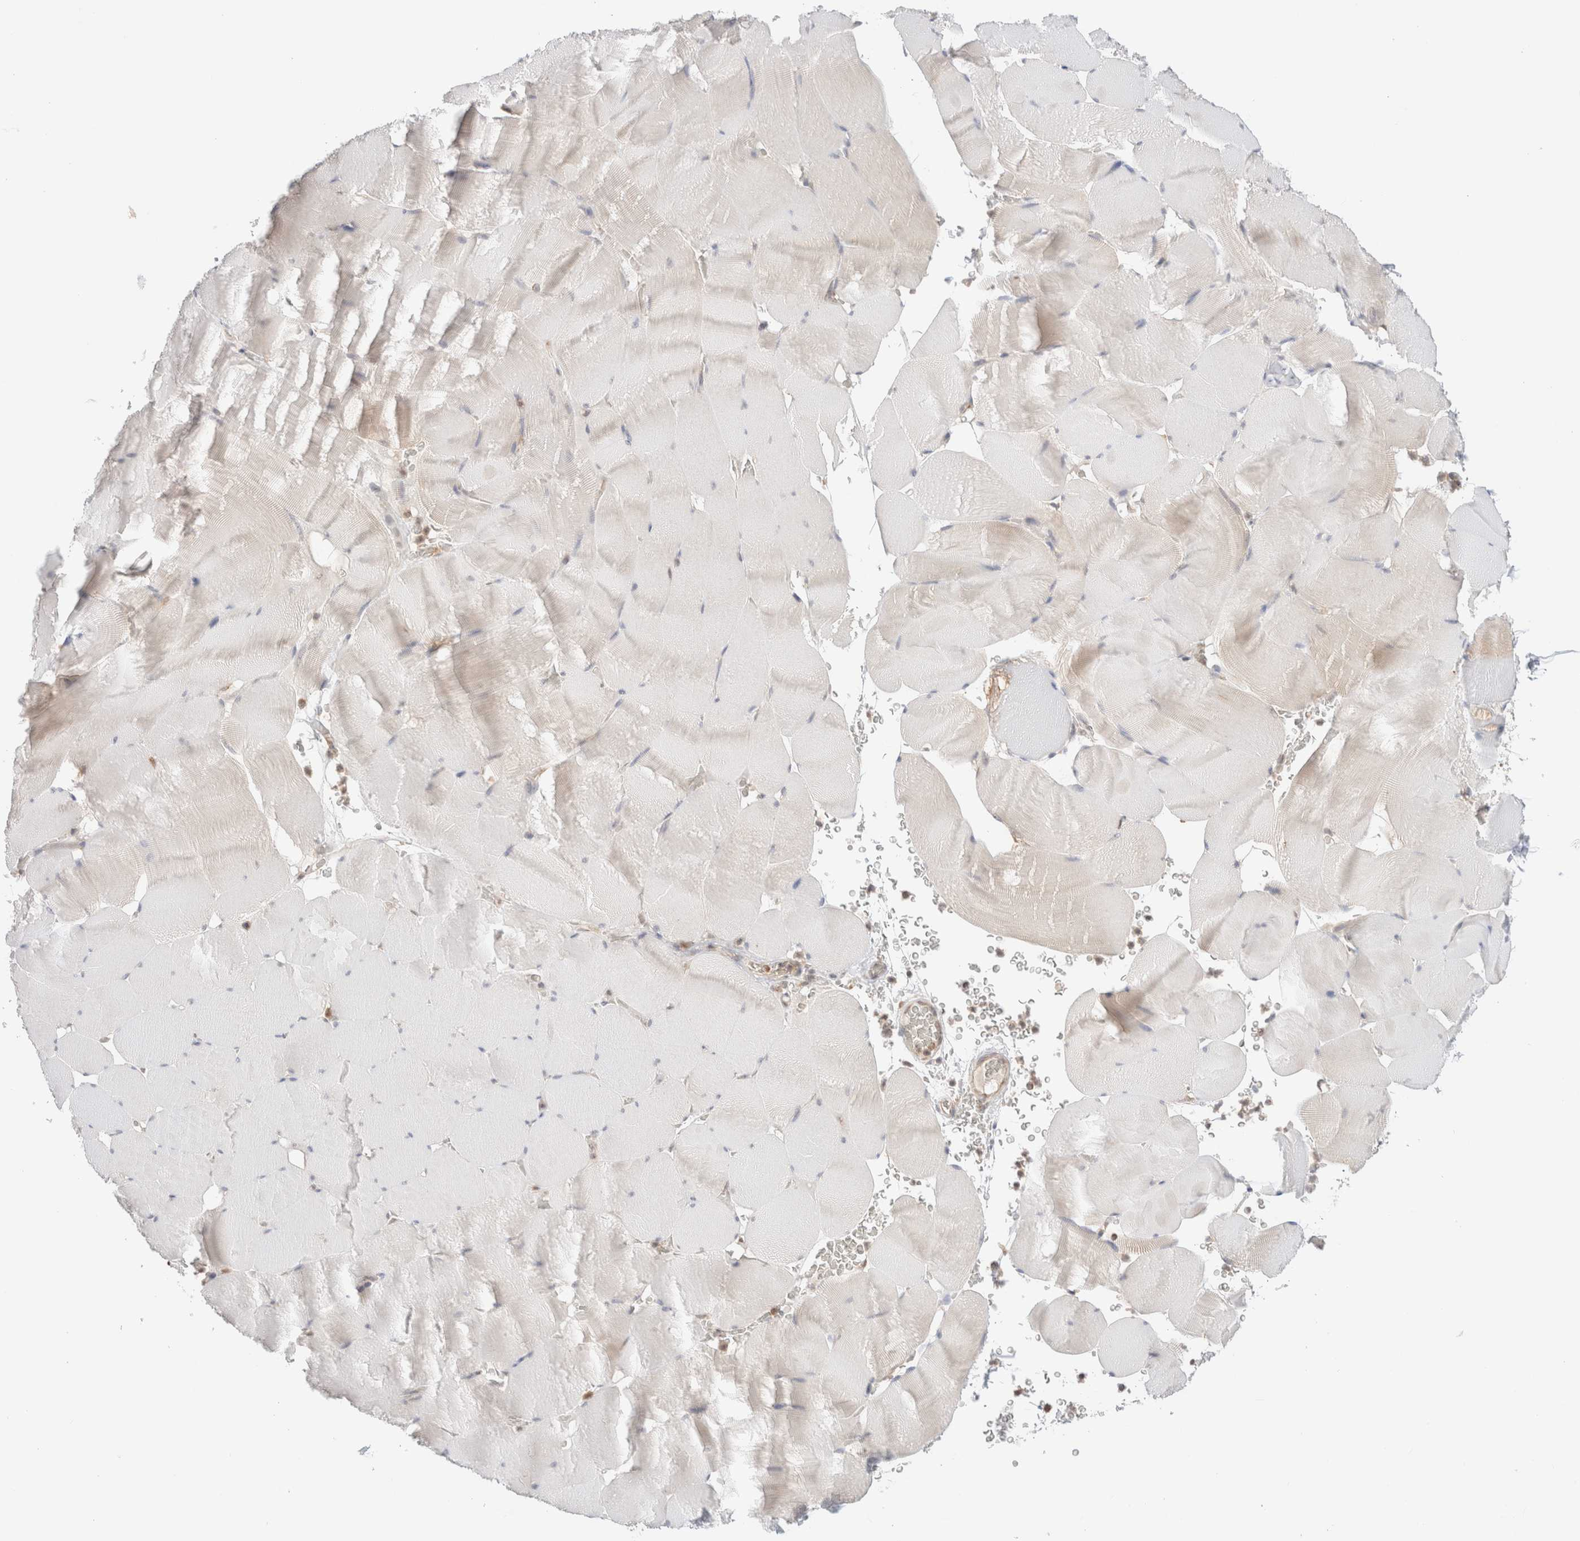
{"staining": {"intensity": "negative", "quantity": "none", "location": "none"}, "tissue": "skeletal muscle", "cell_type": "Myocytes", "image_type": "normal", "snomed": [{"axis": "morphology", "description": "Normal tissue, NOS"}, {"axis": "topography", "description": "Skeletal muscle"}], "caption": "Myocytes are negative for protein expression in normal human skeletal muscle.", "gene": "XKR4", "patient": {"sex": "male", "age": 62}}